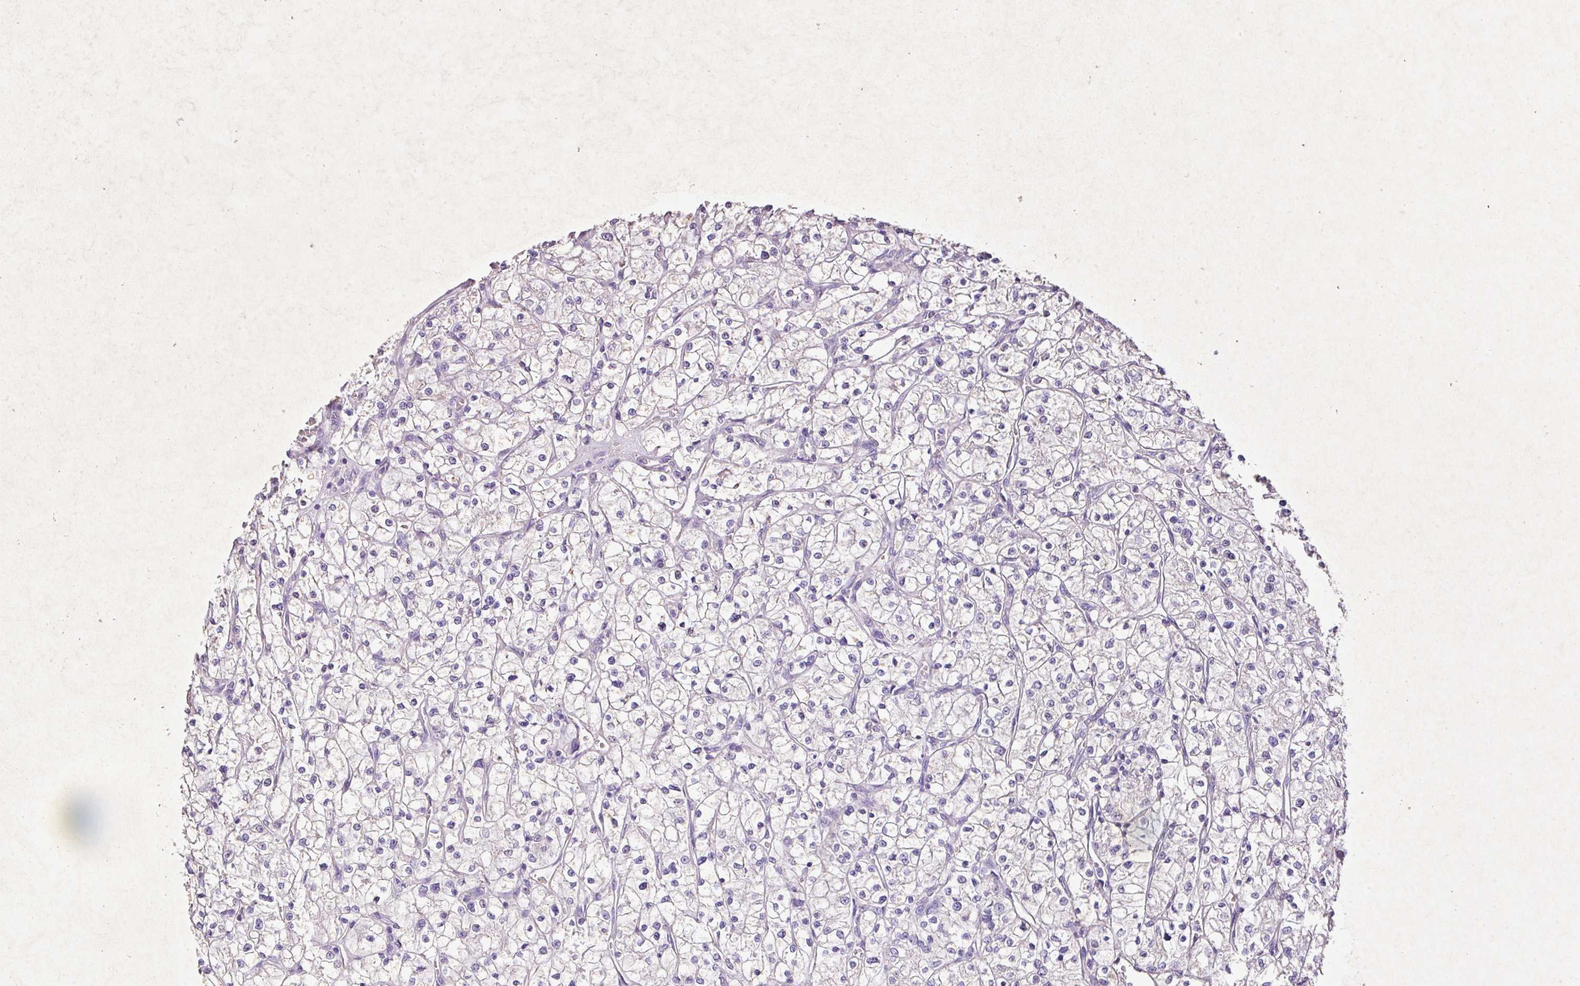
{"staining": {"intensity": "negative", "quantity": "none", "location": "none"}, "tissue": "renal cancer", "cell_type": "Tumor cells", "image_type": "cancer", "snomed": [{"axis": "morphology", "description": "Adenocarcinoma, NOS"}, {"axis": "topography", "description": "Kidney"}], "caption": "Immunohistochemical staining of human renal adenocarcinoma reveals no significant expression in tumor cells.", "gene": "KCNJ11", "patient": {"sex": "female", "age": 64}}